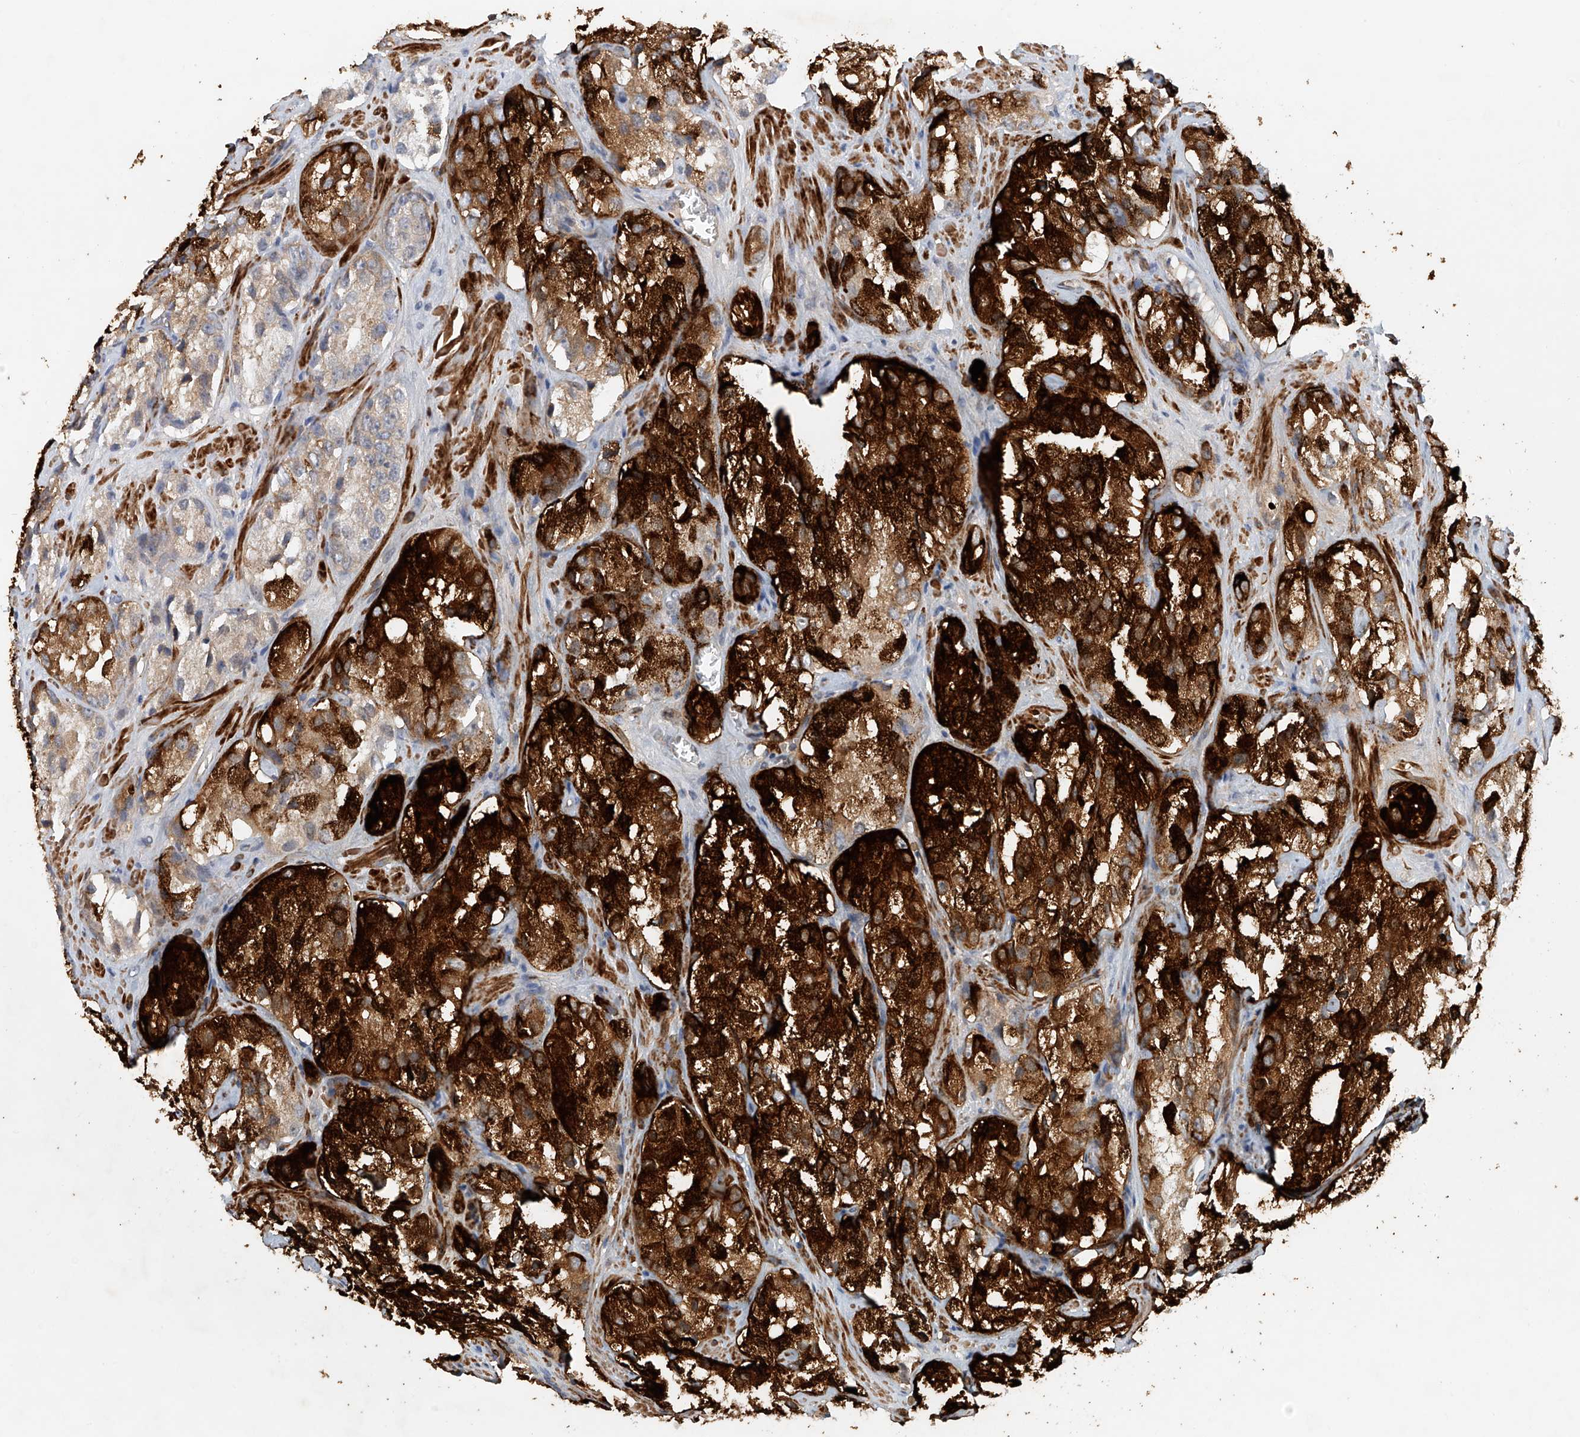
{"staining": {"intensity": "strong", "quantity": ">75%", "location": "cytoplasmic/membranous"}, "tissue": "prostate cancer", "cell_type": "Tumor cells", "image_type": "cancer", "snomed": [{"axis": "morphology", "description": "Adenocarcinoma, High grade"}, {"axis": "topography", "description": "Prostate"}], "caption": "The image displays staining of prostate cancer (high-grade adenocarcinoma), revealing strong cytoplasmic/membranous protein positivity (brown color) within tumor cells. (Brightfield microscopy of DAB IHC at high magnification).", "gene": "LYRM9", "patient": {"sex": "male", "age": 66}}